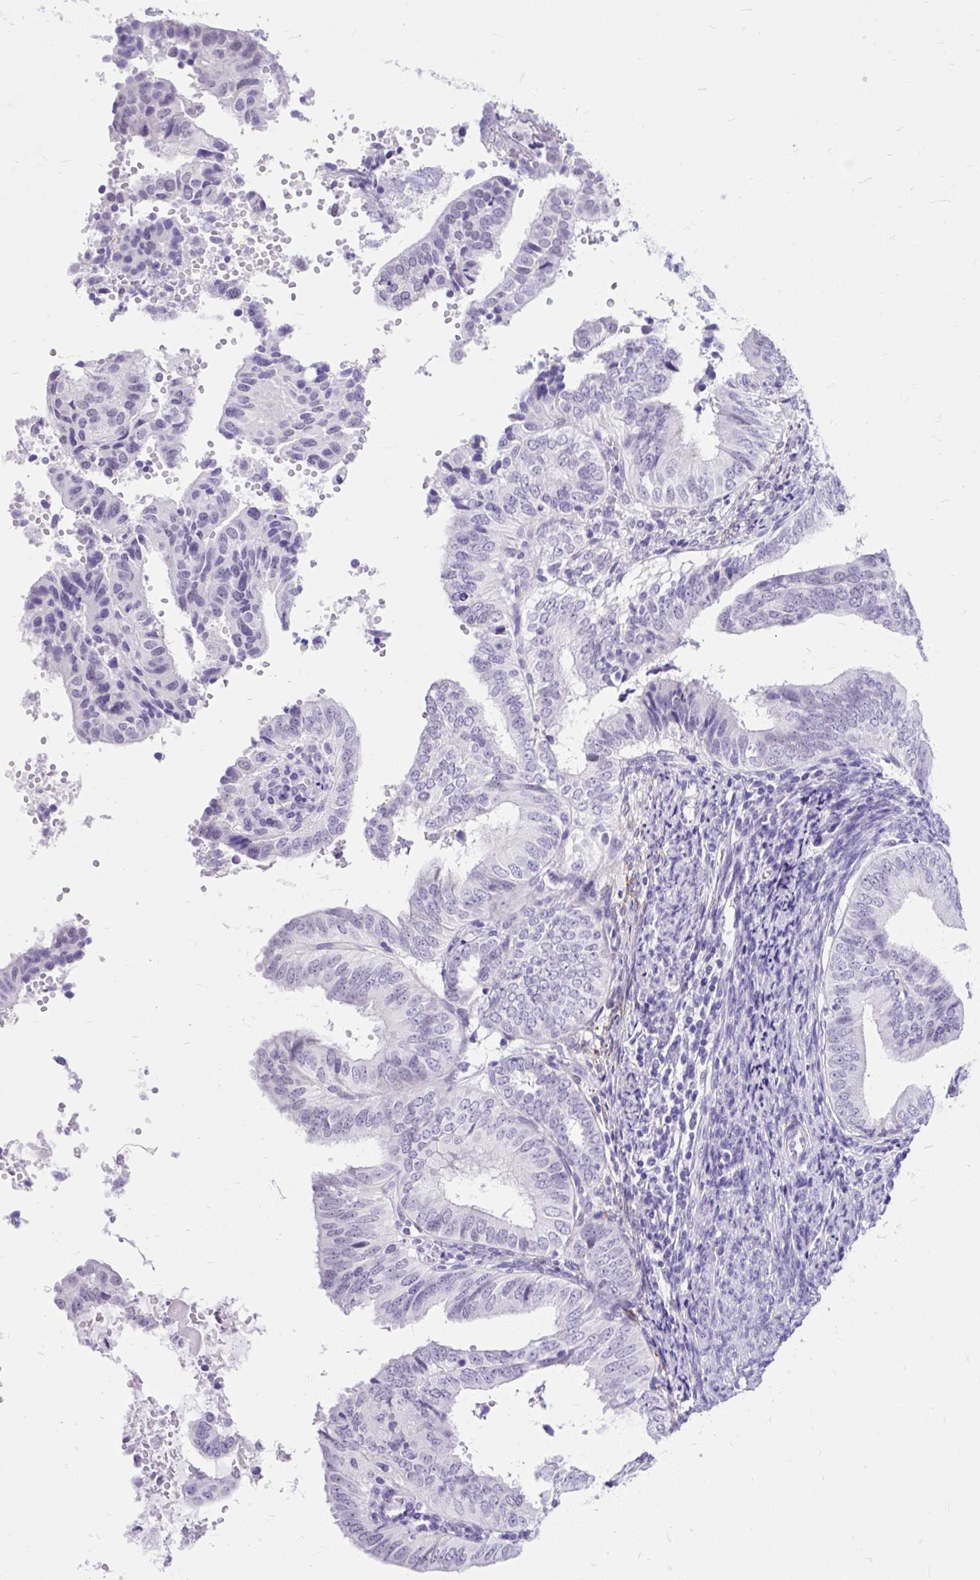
{"staining": {"intensity": "negative", "quantity": "none", "location": "none"}, "tissue": "endometrial cancer", "cell_type": "Tumor cells", "image_type": "cancer", "snomed": [{"axis": "morphology", "description": "Adenocarcinoma, NOS"}, {"axis": "topography", "description": "Endometrium"}], "caption": "The micrograph demonstrates no staining of tumor cells in endometrial cancer.", "gene": "SCGB1A1", "patient": {"sex": "female", "age": 58}}